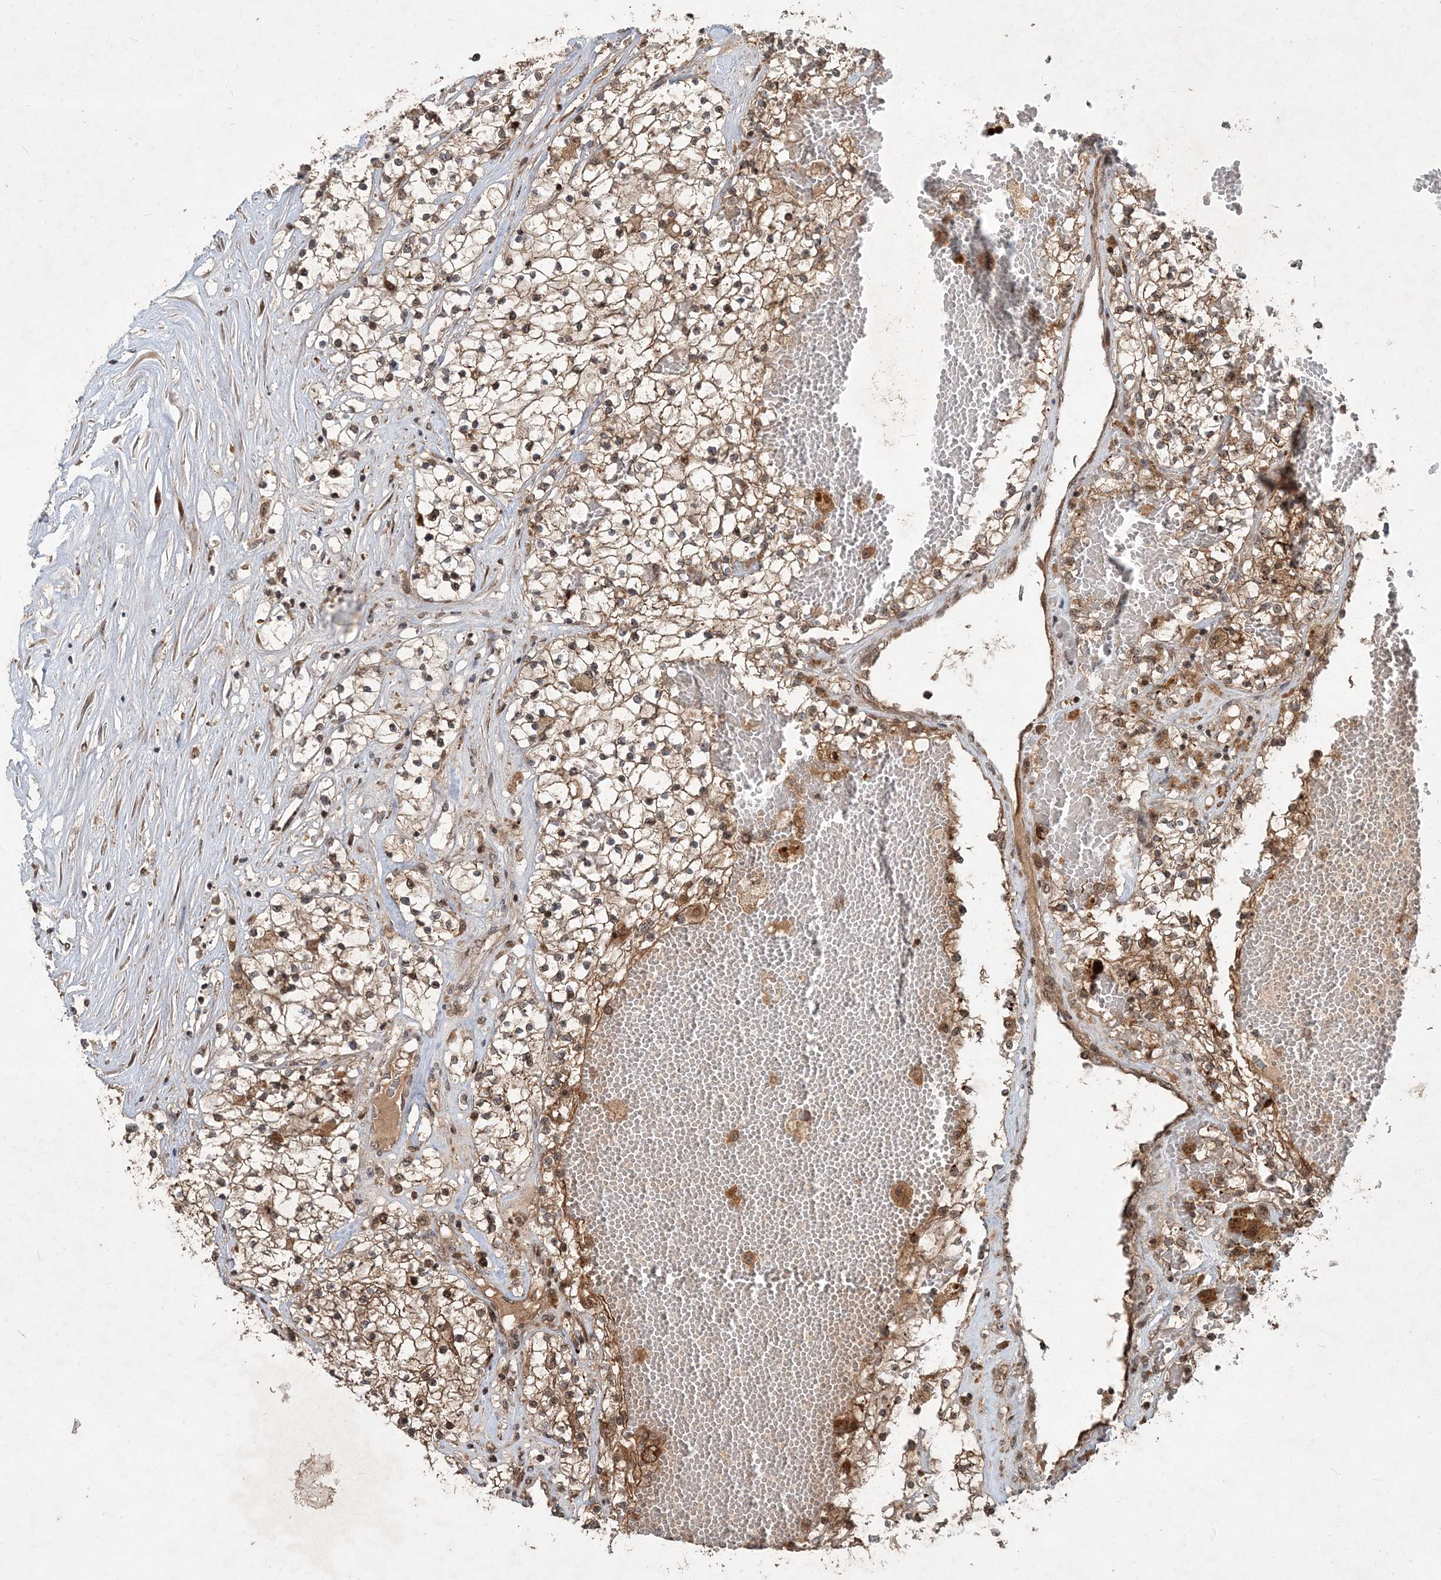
{"staining": {"intensity": "moderate", "quantity": "25%-75%", "location": "cytoplasmic/membranous"}, "tissue": "renal cancer", "cell_type": "Tumor cells", "image_type": "cancer", "snomed": [{"axis": "morphology", "description": "Normal tissue, NOS"}, {"axis": "morphology", "description": "Adenocarcinoma, NOS"}, {"axis": "topography", "description": "Kidney"}], "caption": "A high-resolution micrograph shows IHC staining of renal cancer (adenocarcinoma), which displays moderate cytoplasmic/membranous positivity in about 25%-75% of tumor cells.", "gene": "UBR3", "patient": {"sex": "male", "age": 68}}